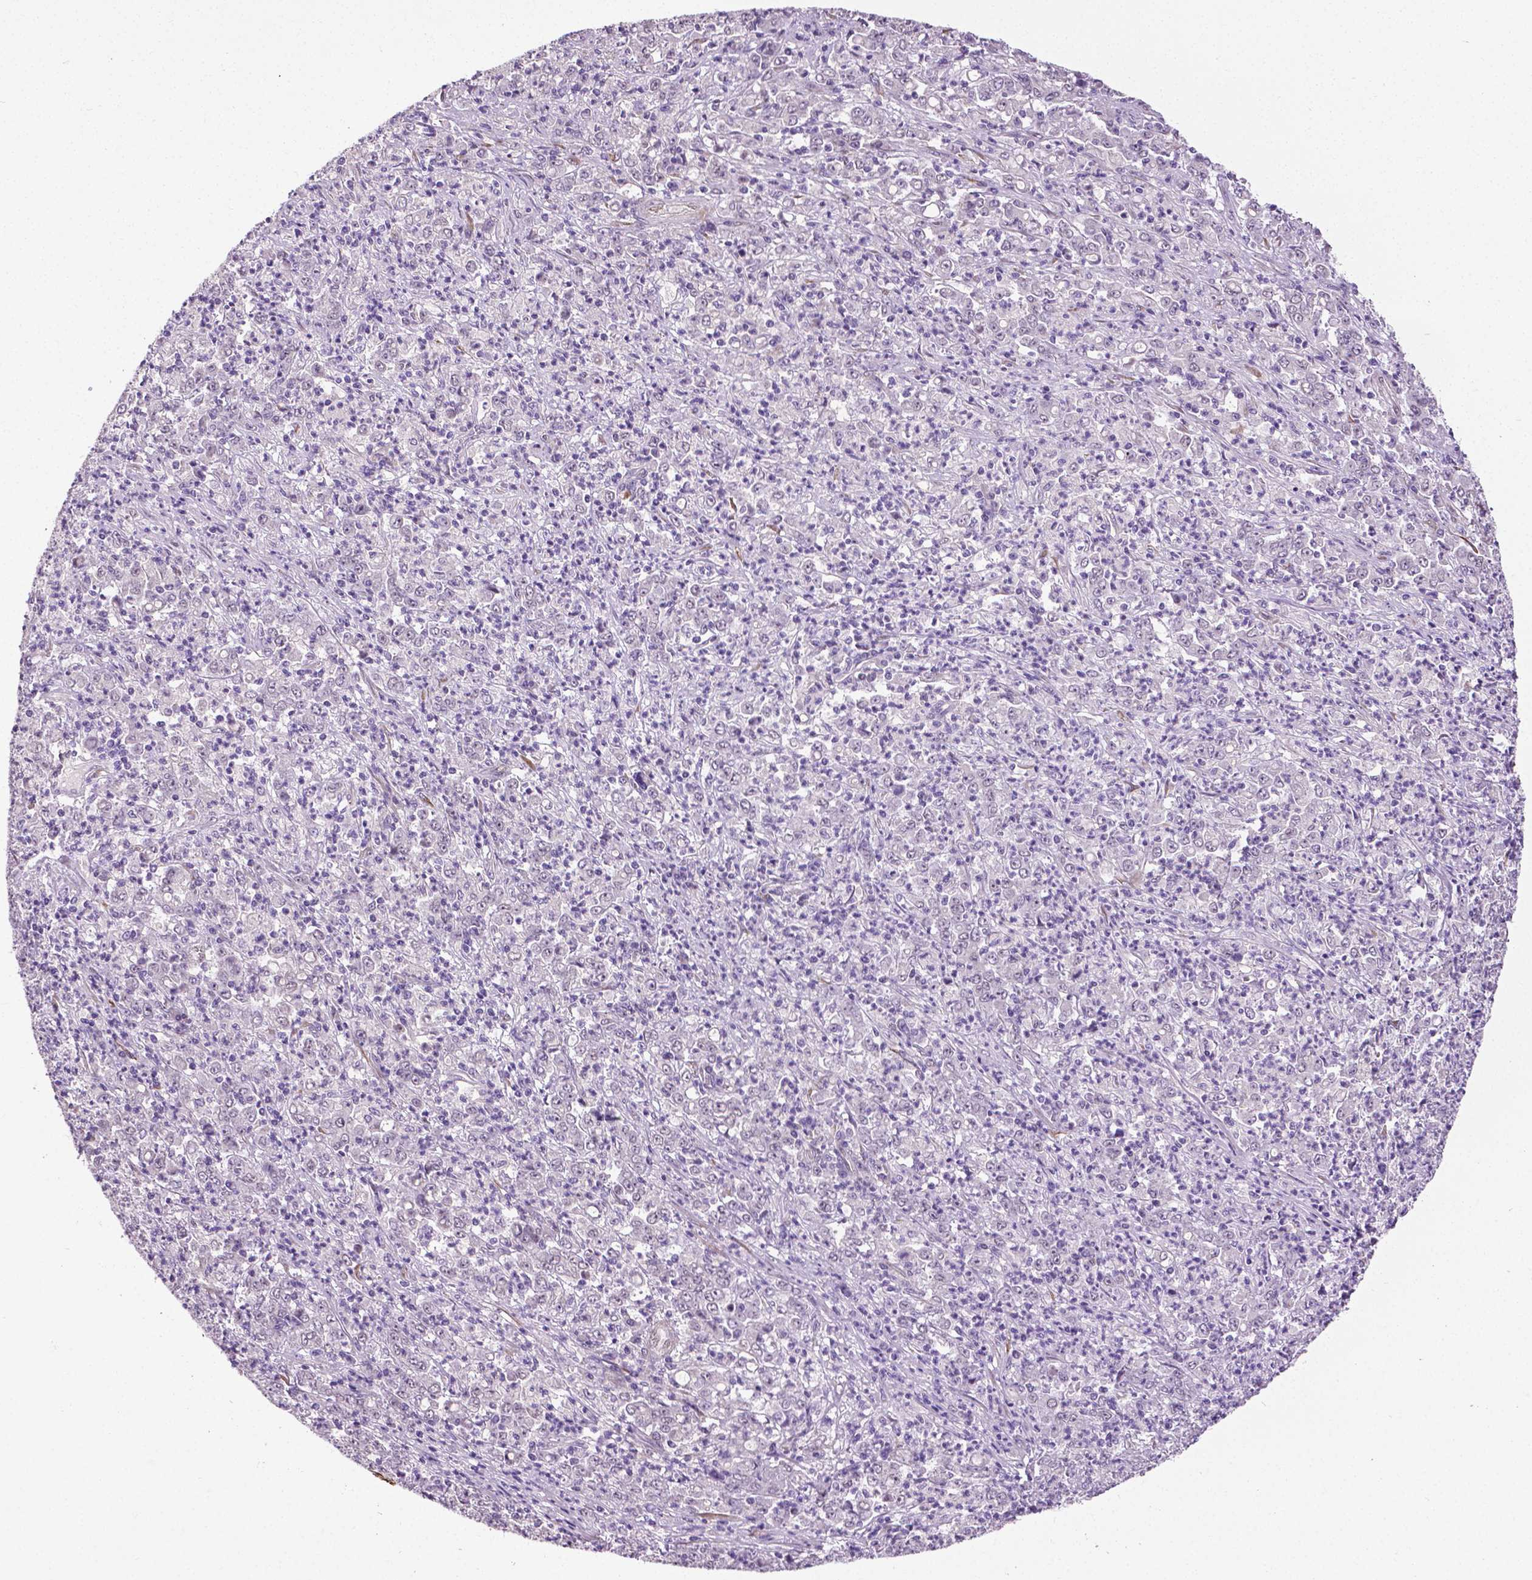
{"staining": {"intensity": "negative", "quantity": "none", "location": "none"}, "tissue": "stomach cancer", "cell_type": "Tumor cells", "image_type": "cancer", "snomed": [{"axis": "morphology", "description": "Adenocarcinoma, NOS"}, {"axis": "topography", "description": "Stomach, lower"}], "caption": "High magnification brightfield microscopy of adenocarcinoma (stomach) stained with DAB (brown) and counterstained with hematoxylin (blue): tumor cells show no significant expression. (Brightfield microscopy of DAB IHC at high magnification).", "gene": "PTGER3", "patient": {"sex": "female", "age": 71}}